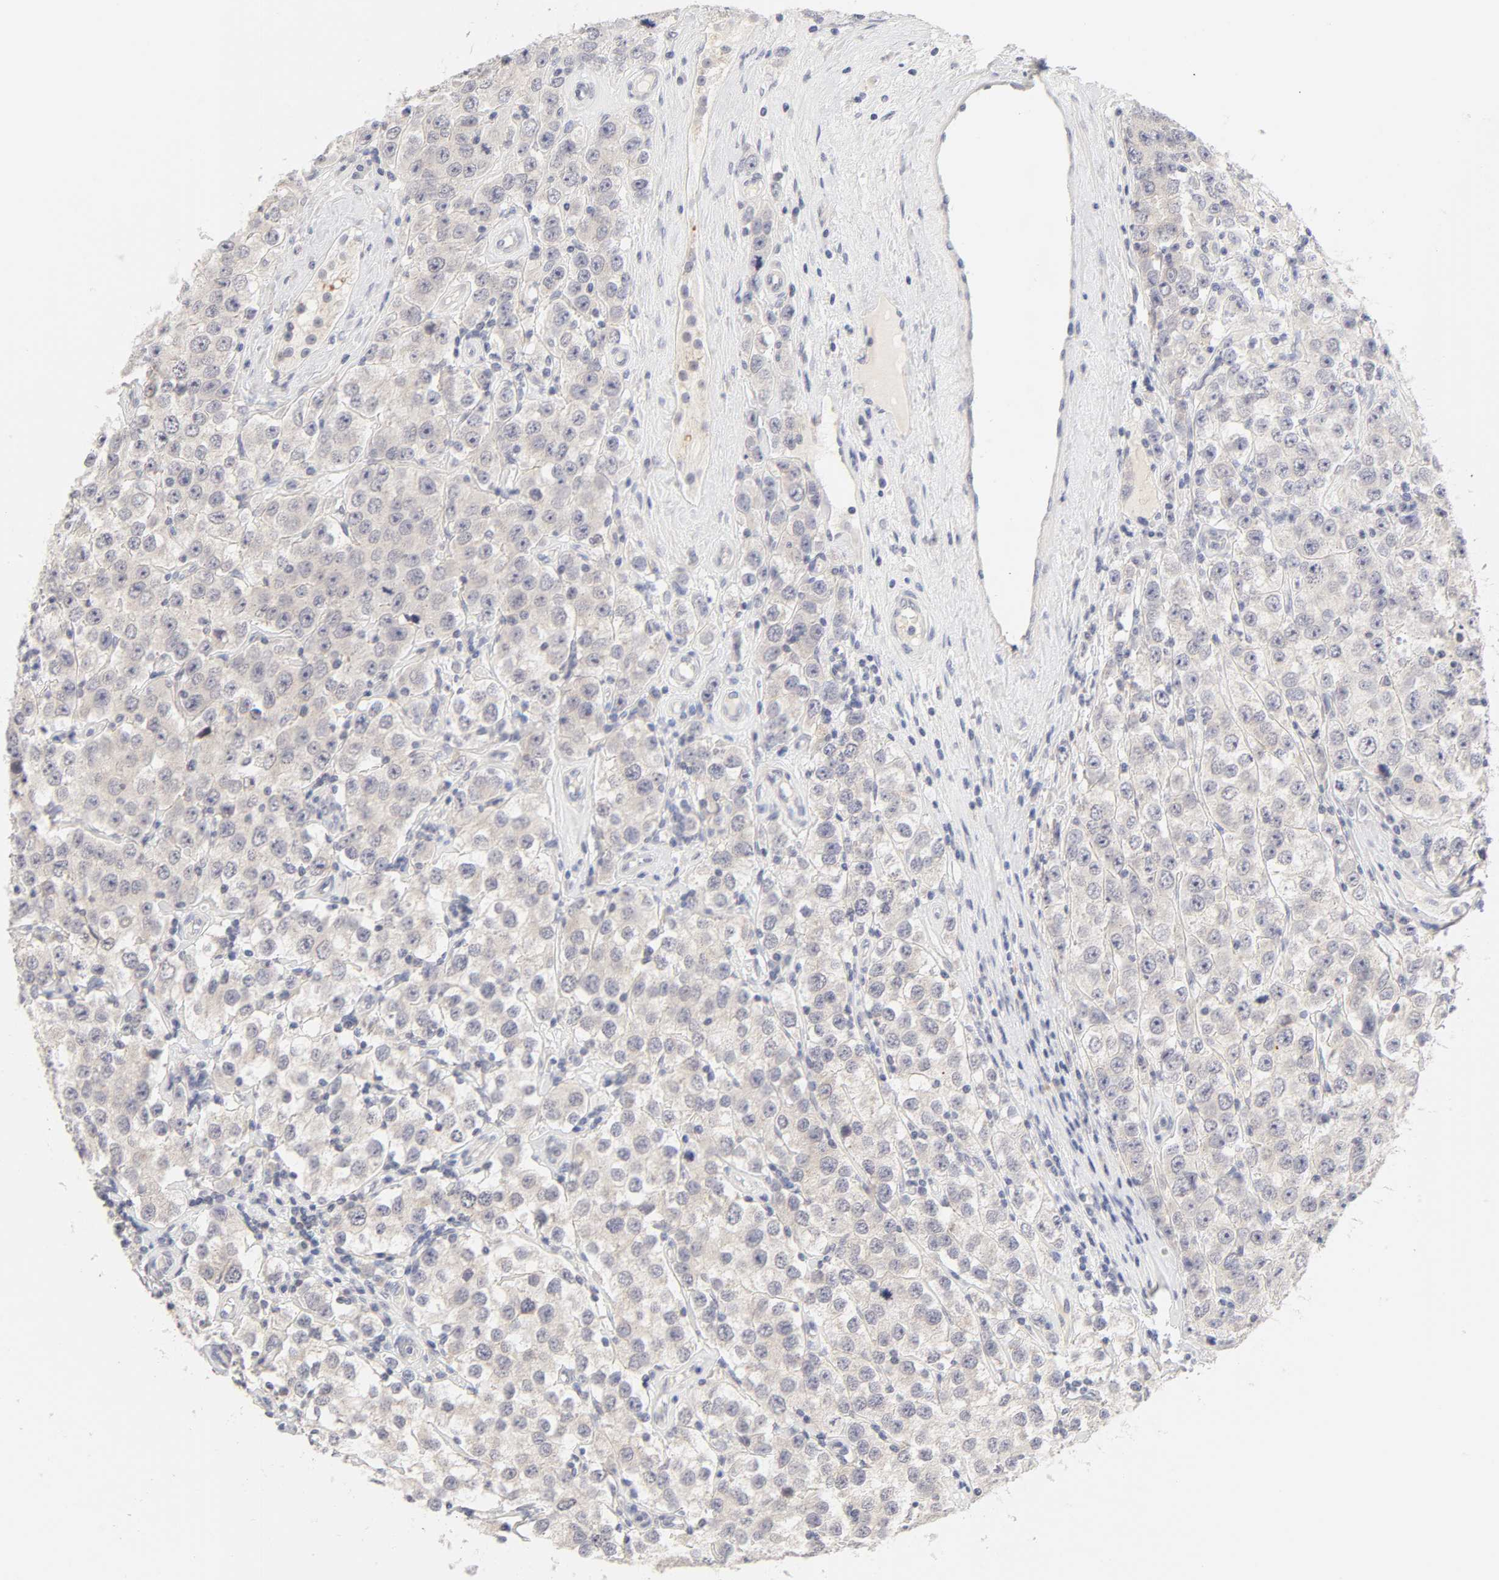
{"staining": {"intensity": "weak", "quantity": "<25%", "location": "cytoplasmic/membranous"}, "tissue": "testis cancer", "cell_type": "Tumor cells", "image_type": "cancer", "snomed": [{"axis": "morphology", "description": "Seminoma, NOS"}, {"axis": "topography", "description": "Testis"}], "caption": "Micrograph shows no significant protein positivity in tumor cells of testis cancer (seminoma). (Stains: DAB immunohistochemistry with hematoxylin counter stain, Microscopy: brightfield microscopy at high magnification).", "gene": "CYP4B1", "patient": {"sex": "male", "age": 52}}